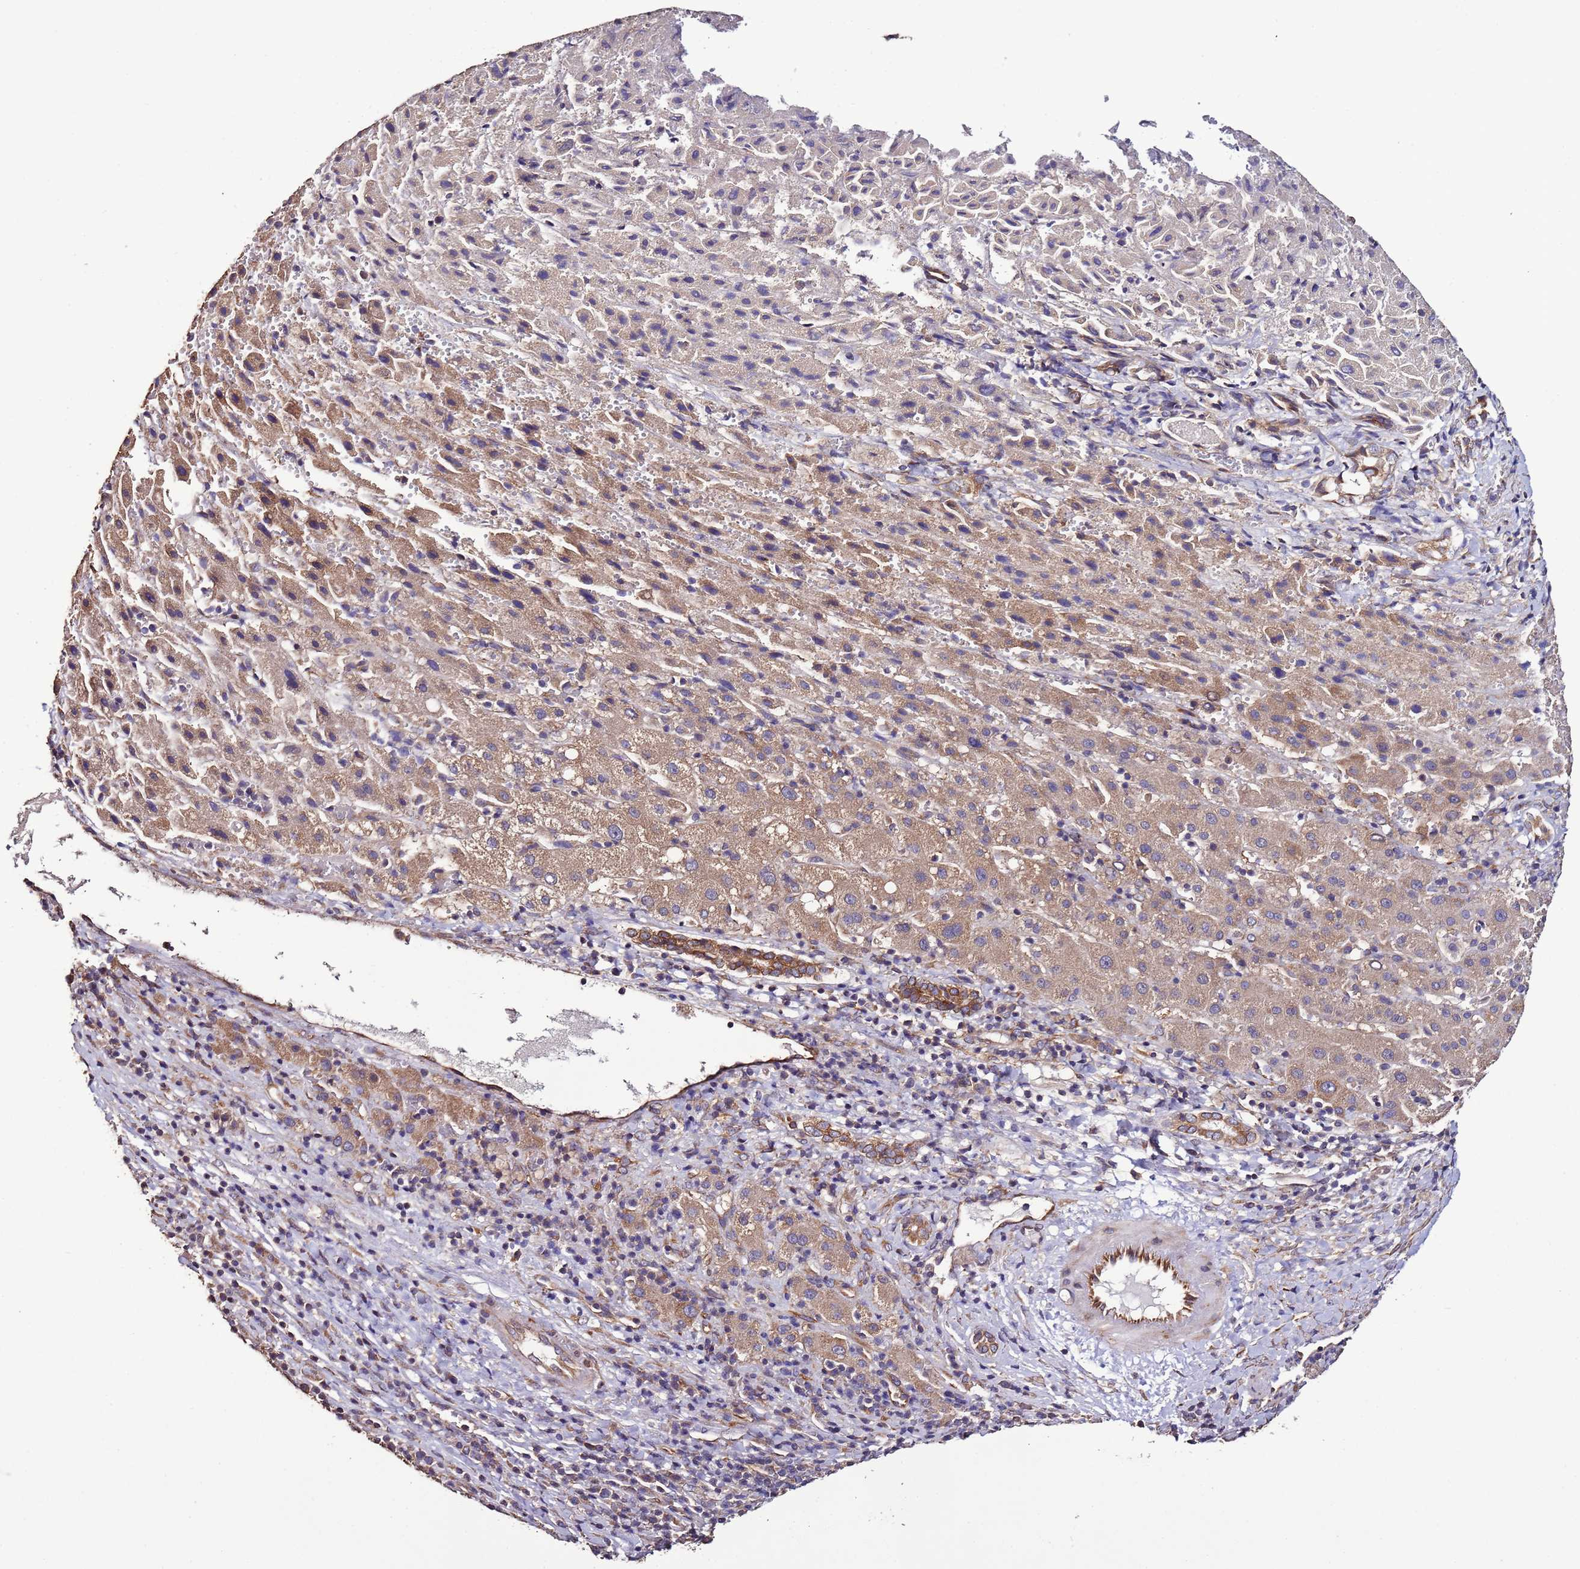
{"staining": {"intensity": "moderate", "quantity": "25%-75%", "location": "cytoplasmic/membranous"}, "tissue": "liver cancer", "cell_type": "Tumor cells", "image_type": "cancer", "snomed": [{"axis": "morphology", "description": "Carcinoma, Hepatocellular, NOS"}, {"axis": "topography", "description": "Liver"}], "caption": "Moderate cytoplasmic/membranous positivity is identified in approximately 25%-75% of tumor cells in hepatocellular carcinoma (liver). (DAB = brown stain, brightfield microscopy at high magnification).", "gene": "SLC41A3", "patient": {"sex": "female", "age": 58}}